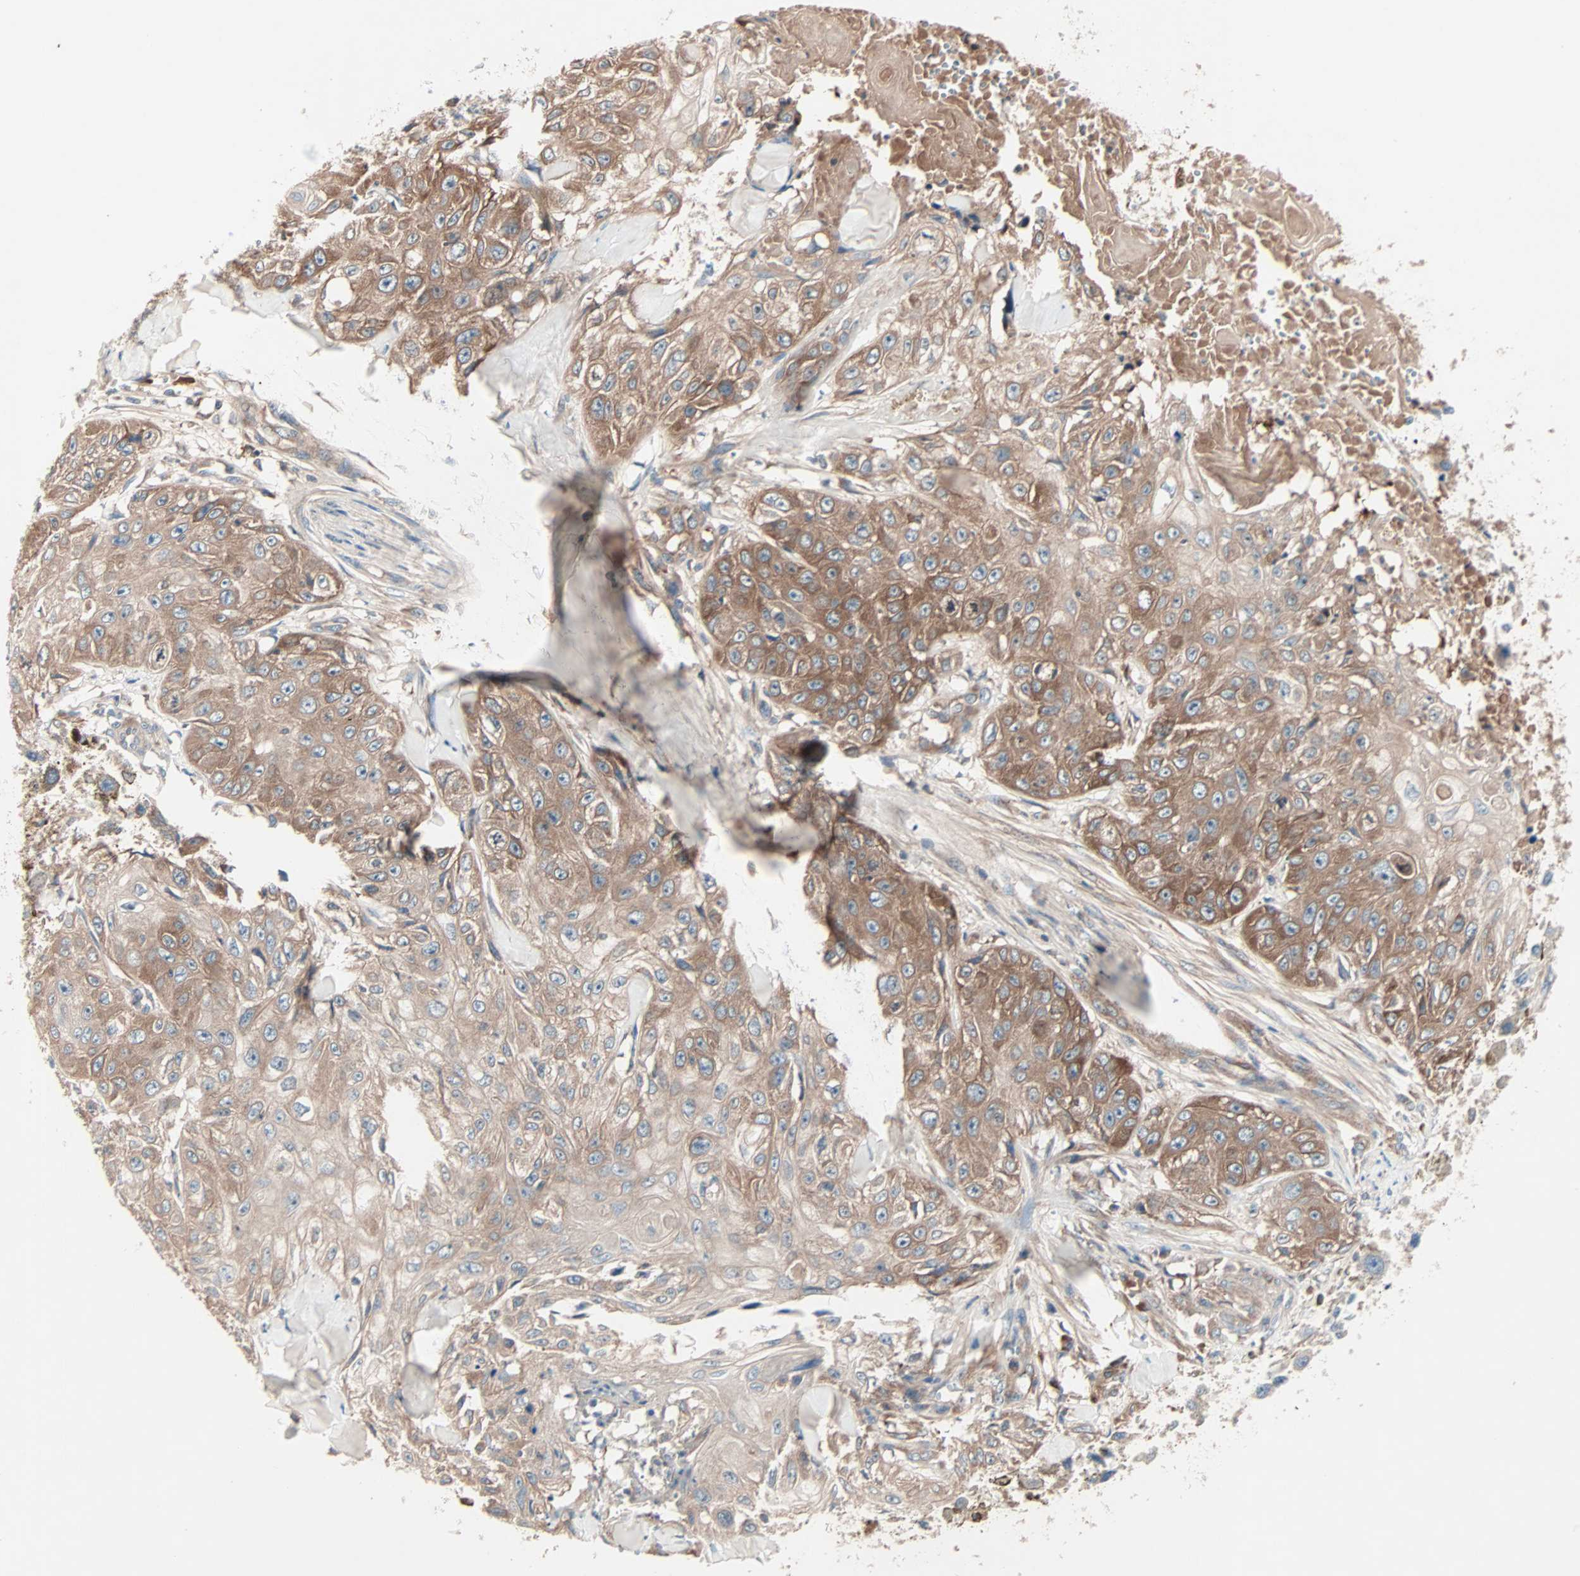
{"staining": {"intensity": "moderate", "quantity": ">75%", "location": "cytoplasmic/membranous"}, "tissue": "skin cancer", "cell_type": "Tumor cells", "image_type": "cancer", "snomed": [{"axis": "morphology", "description": "Squamous cell carcinoma, NOS"}, {"axis": "topography", "description": "Skin"}], "caption": "Immunohistochemistry photomicrograph of skin squamous cell carcinoma stained for a protein (brown), which displays medium levels of moderate cytoplasmic/membranous staining in approximately >75% of tumor cells.", "gene": "CAD", "patient": {"sex": "male", "age": 86}}